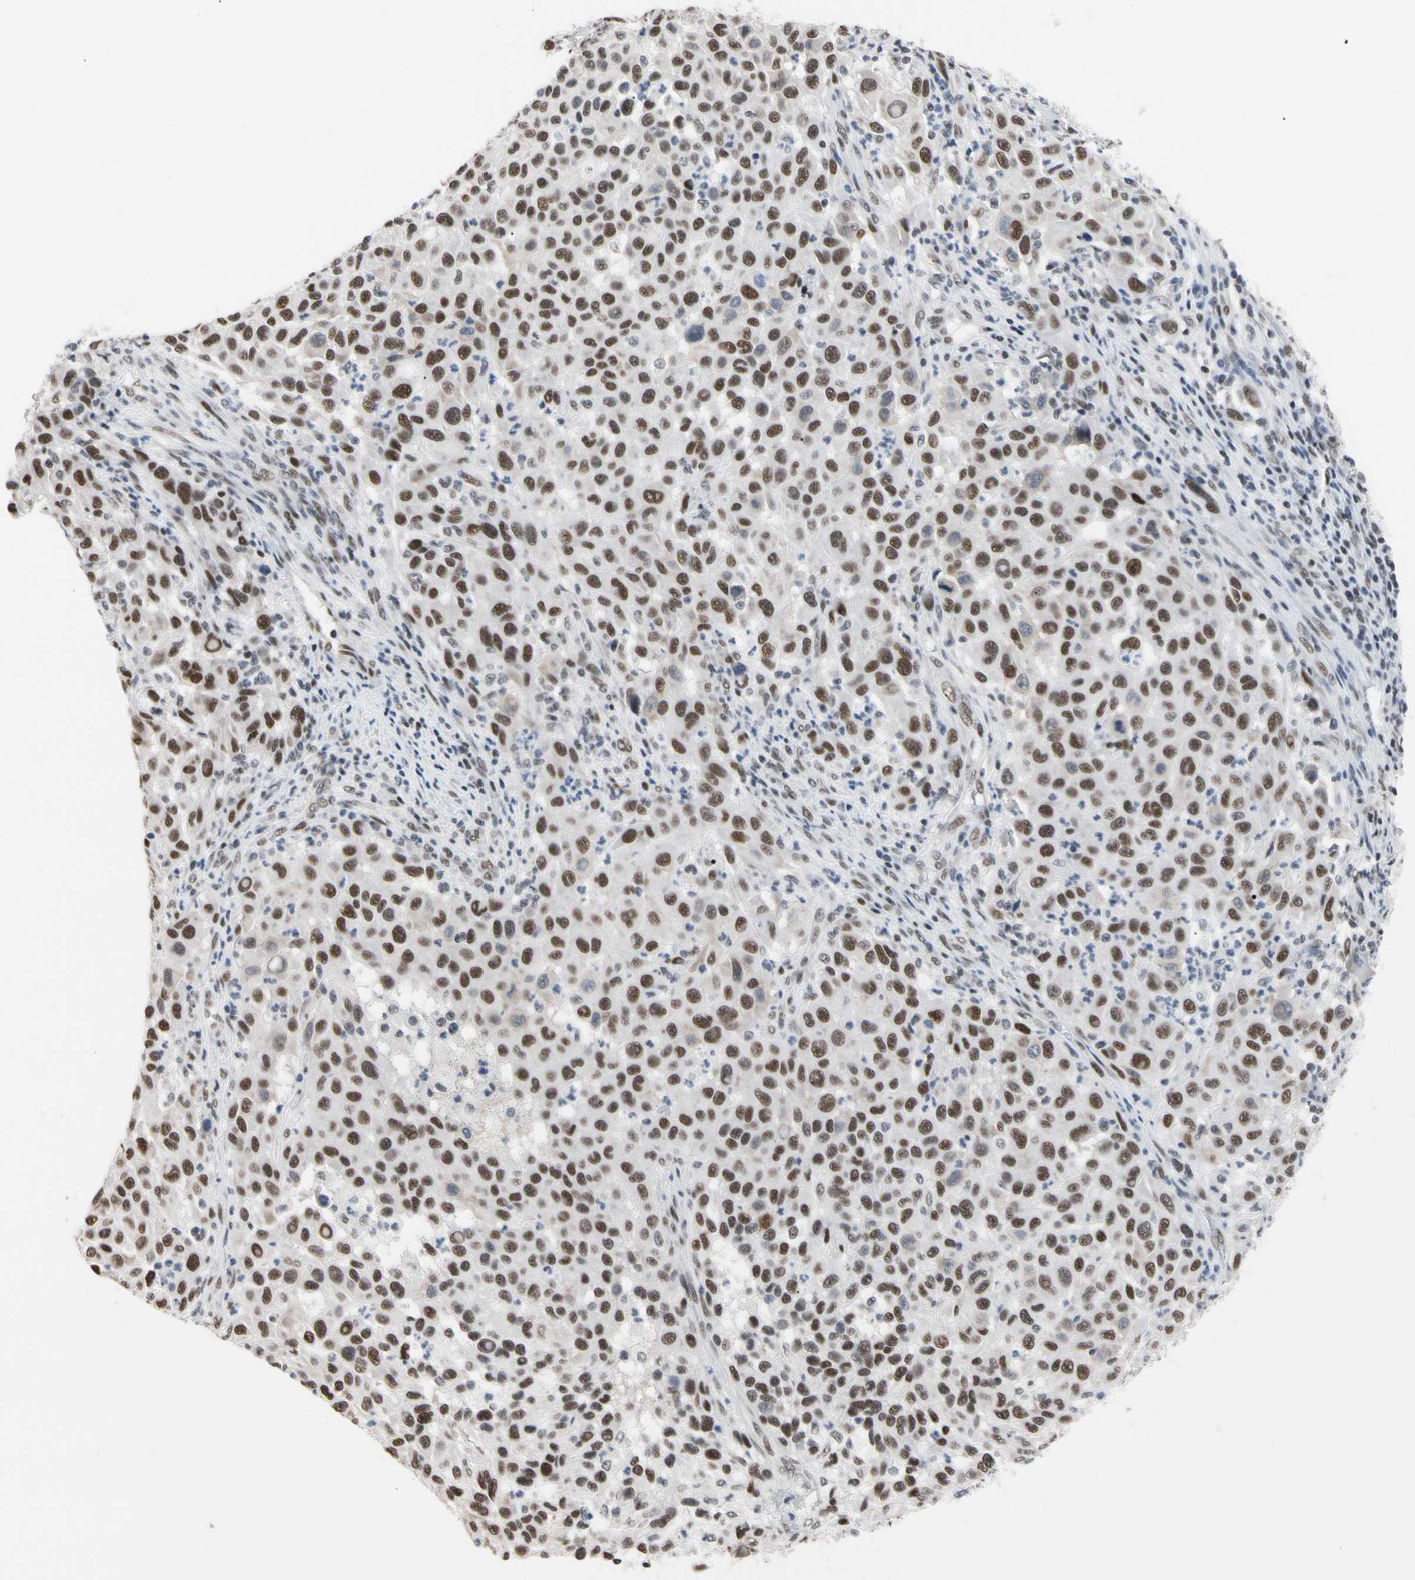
{"staining": {"intensity": "moderate", "quantity": ">75%", "location": "nuclear"}, "tissue": "melanoma", "cell_type": "Tumor cells", "image_type": "cancer", "snomed": [{"axis": "morphology", "description": "Malignant melanoma, Metastatic site"}, {"axis": "topography", "description": "Lymph node"}], "caption": "Immunohistochemical staining of human malignant melanoma (metastatic site) reveals moderate nuclear protein expression in about >75% of tumor cells. The staining is performed using DAB brown chromogen to label protein expression. The nuclei are counter-stained blue using hematoxylin.", "gene": "FAM98B", "patient": {"sex": "male", "age": 61}}